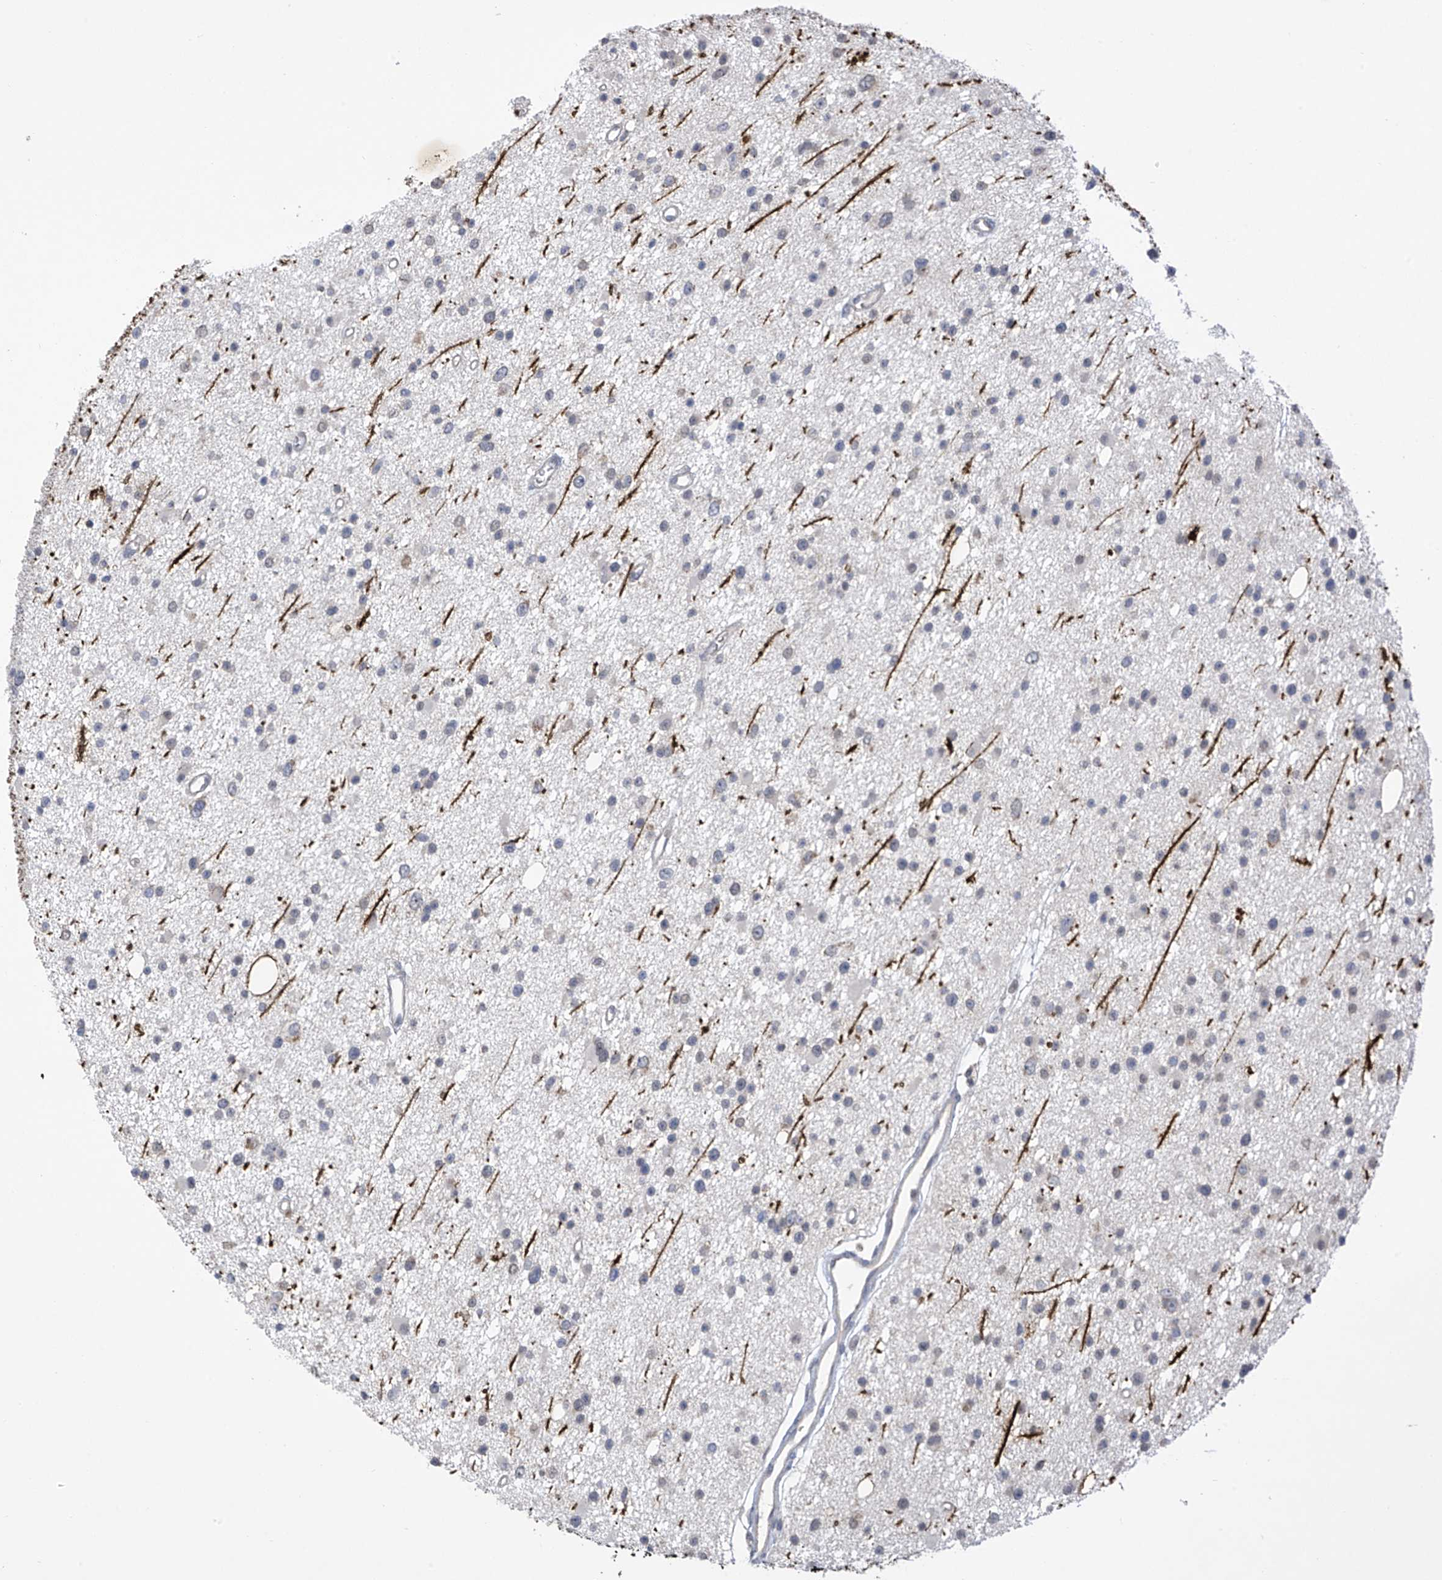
{"staining": {"intensity": "negative", "quantity": "none", "location": "none"}, "tissue": "glioma", "cell_type": "Tumor cells", "image_type": "cancer", "snomed": [{"axis": "morphology", "description": "Glioma, malignant, Low grade"}, {"axis": "topography", "description": "Cerebral cortex"}], "caption": "IHC of glioma reveals no positivity in tumor cells. (DAB IHC visualized using brightfield microscopy, high magnification).", "gene": "SLCO4A1", "patient": {"sex": "female", "age": 39}}